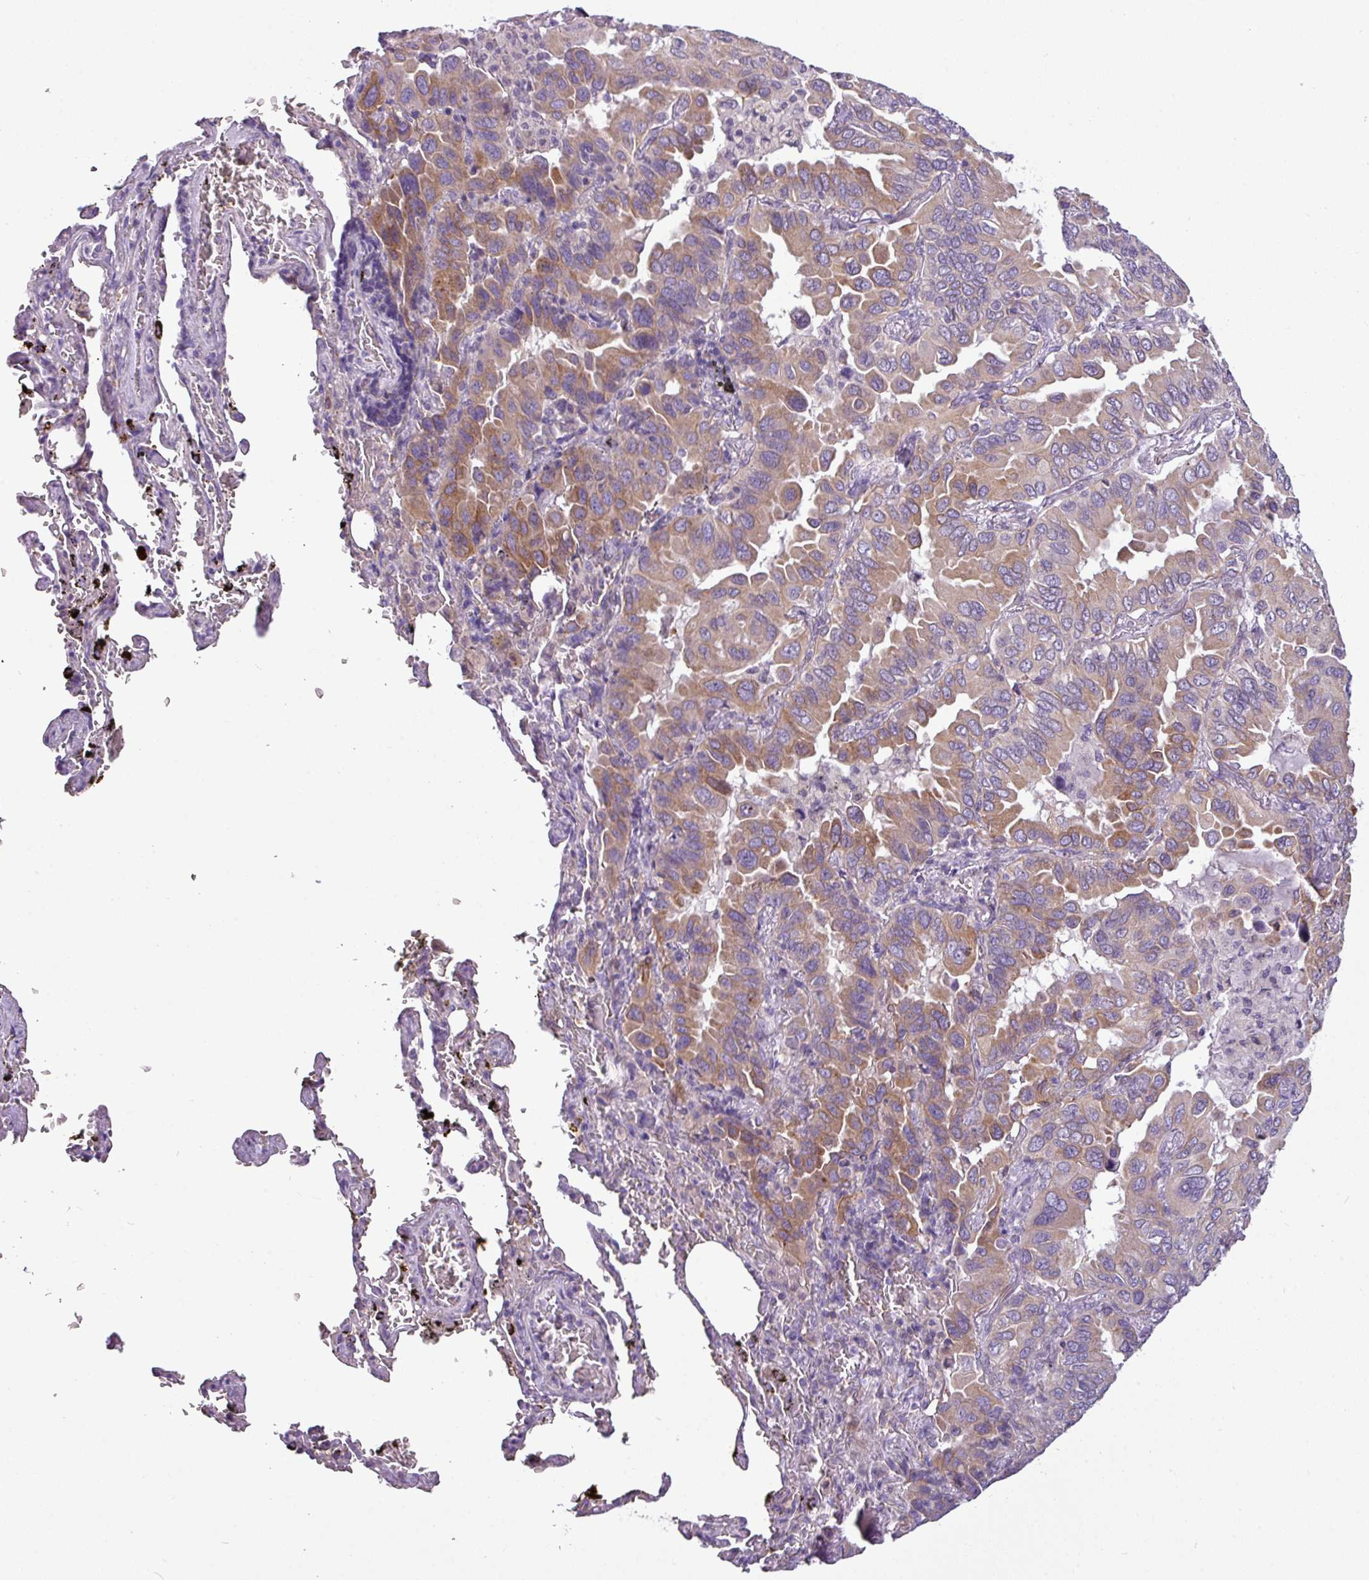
{"staining": {"intensity": "moderate", "quantity": ">75%", "location": "cytoplasmic/membranous"}, "tissue": "lung cancer", "cell_type": "Tumor cells", "image_type": "cancer", "snomed": [{"axis": "morphology", "description": "Adenocarcinoma, NOS"}, {"axis": "topography", "description": "Lung"}], "caption": "Moderate cytoplasmic/membranous protein positivity is present in about >75% of tumor cells in adenocarcinoma (lung).", "gene": "TOR1AIP2", "patient": {"sex": "male", "age": 64}}